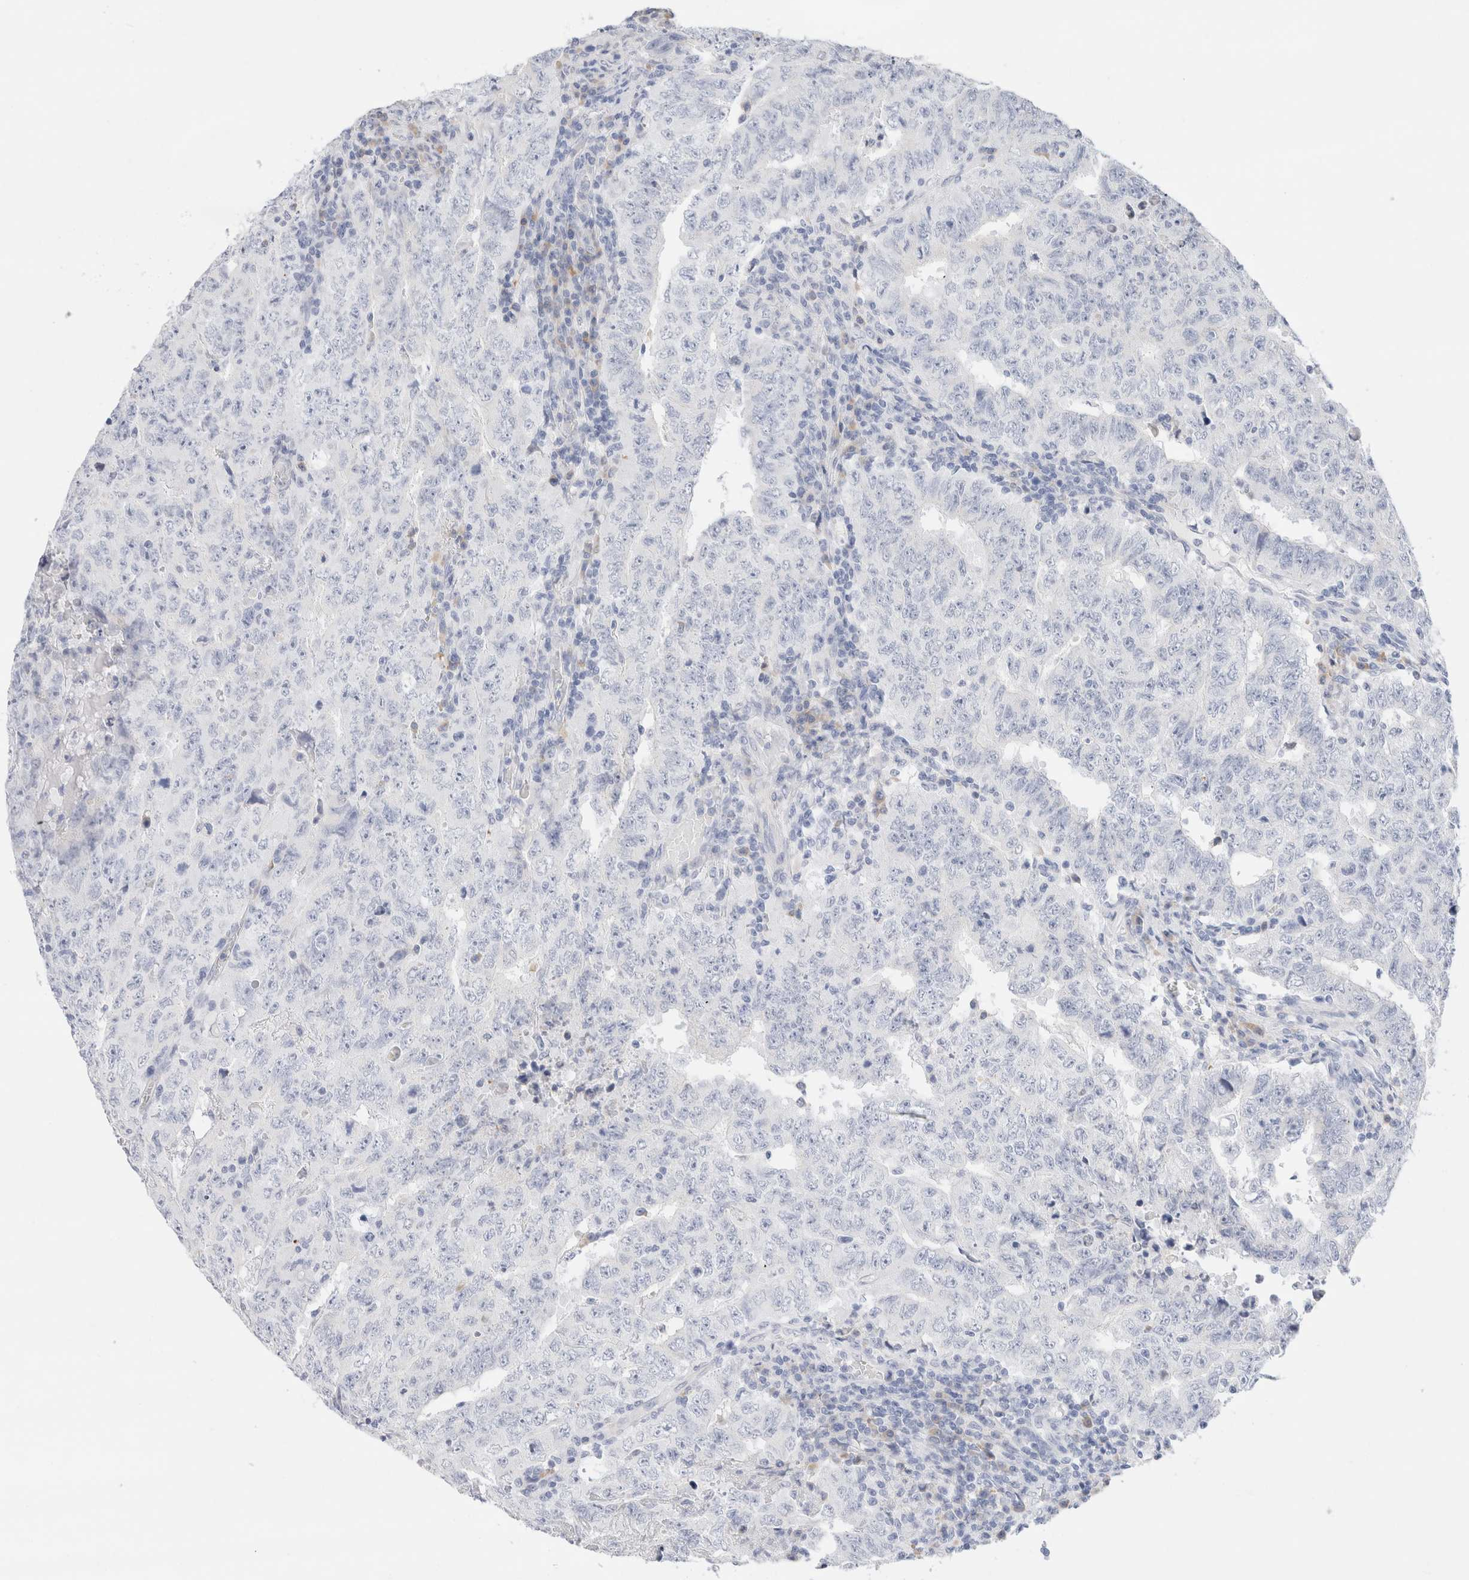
{"staining": {"intensity": "negative", "quantity": "none", "location": "none"}, "tissue": "testis cancer", "cell_type": "Tumor cells", "image_type": "cancer", "snomed": [{"axis": "morphology", "description": "Carcinoma, Embryonal, NOS"}, {"axis": "topography", "description": "Testis"}], "caption": "Photomicrograph shows no significant protein staining in tumor cells of testis embryonal carcinoma. The staining was performed using DAB to visualize the protein expression in brown, while the nuclei were stained in blue with hematoxylin (Magnification: 20x).", "gene": "GADD45G", "patient": {"sex": "male", "age": 26}}